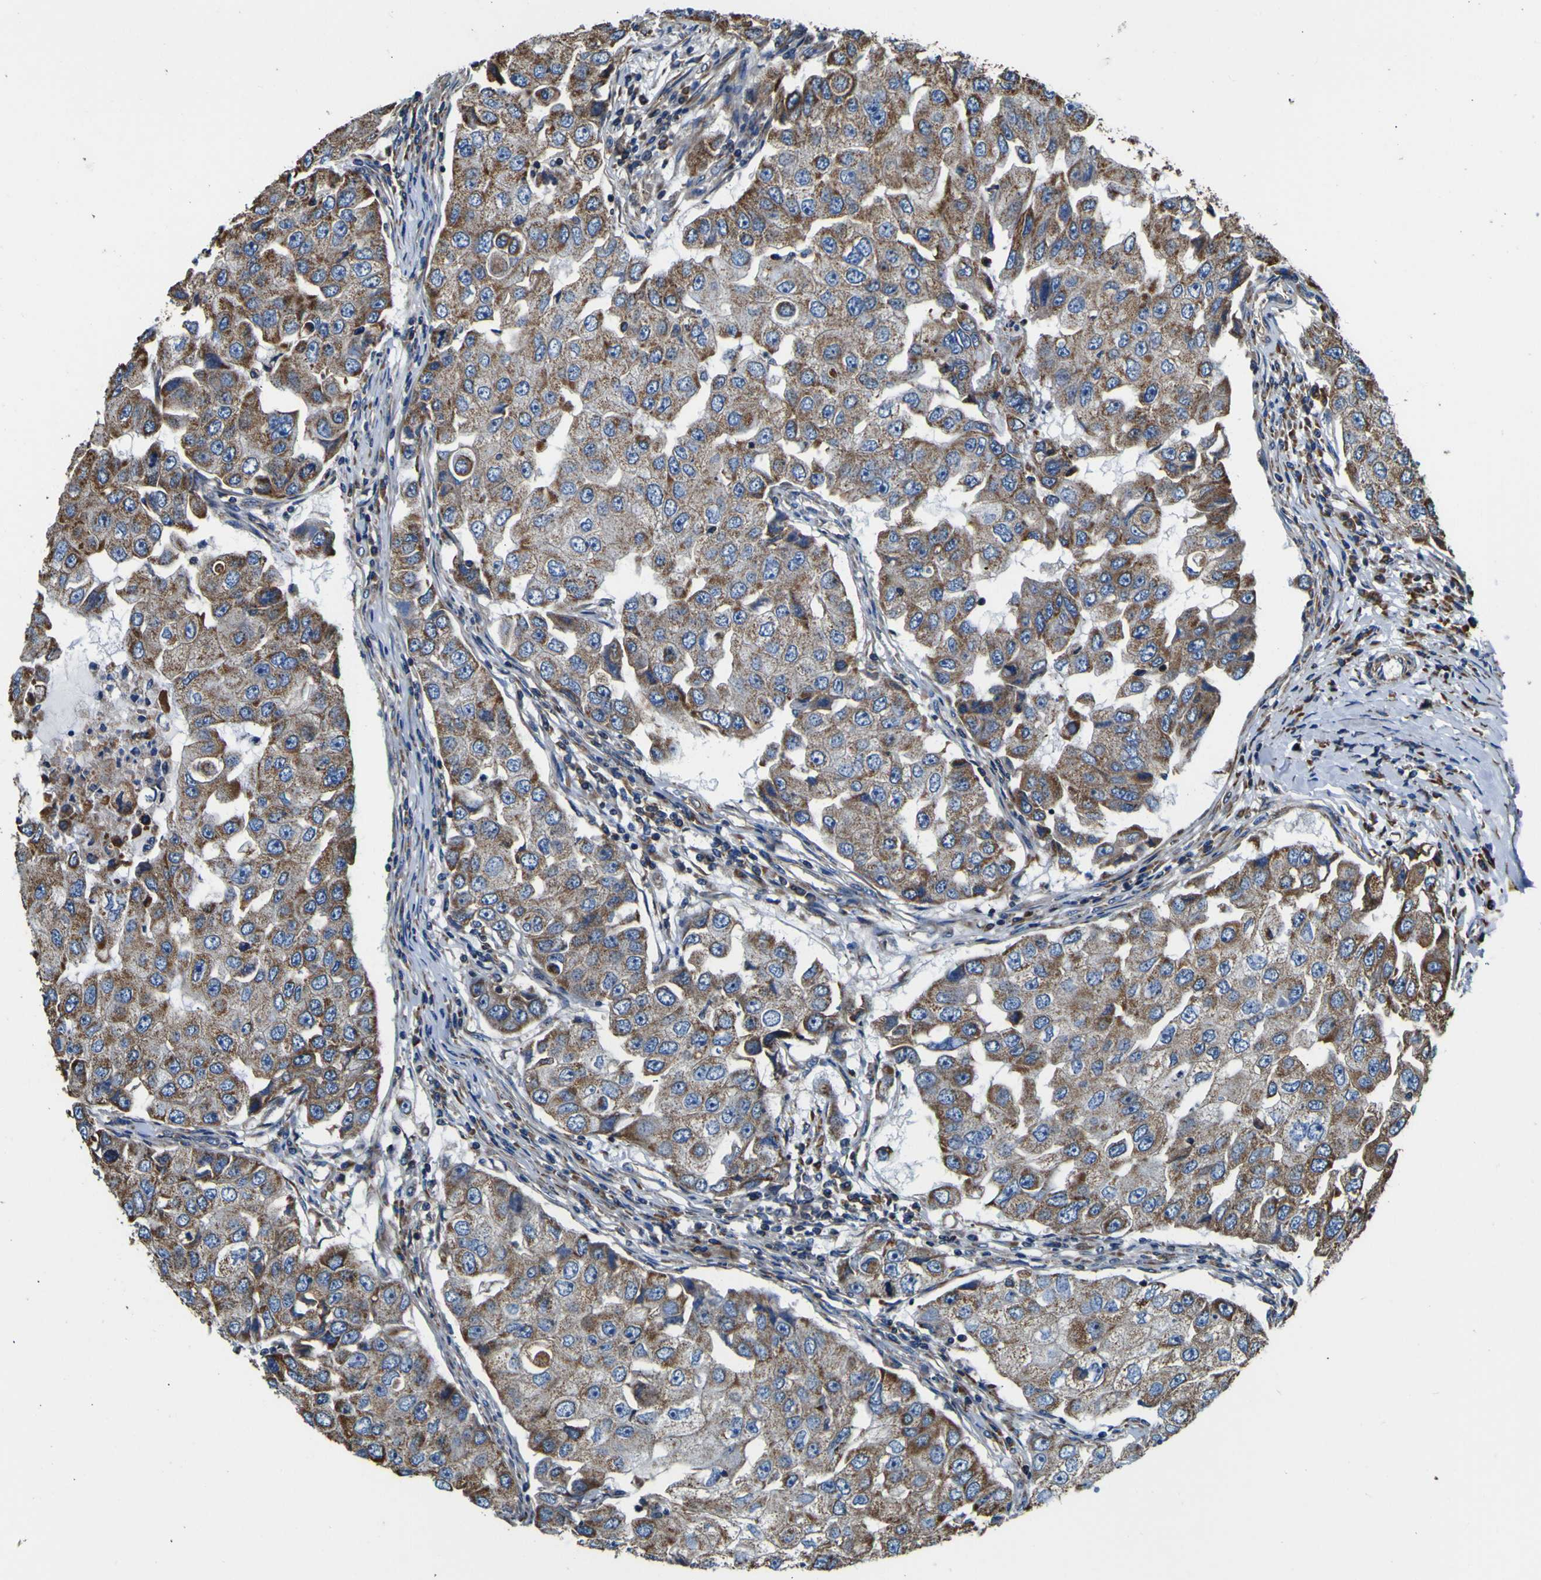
{"staining": {"intensity": "moderate", "quantity": ">75%", "location": "cytoplasmic/membranous"}, "tissue": "breast cancer", "cell_type": "Tumor cells", "image_type": "cancer", "snomed": [{"axis": "morphology", "description": "Duct carcinoma"}, {"axis": "topography", "description": "Breast"}], "caption": "This micrograph demonstrates immunohistochemistry (IHC) staining of breast cancer, with medium moderate cytoplasmic/membranous positivity in about >75% of tumor cells.", "gene": "INPP5A", "patient": {"sex": "female", "age": 27}}